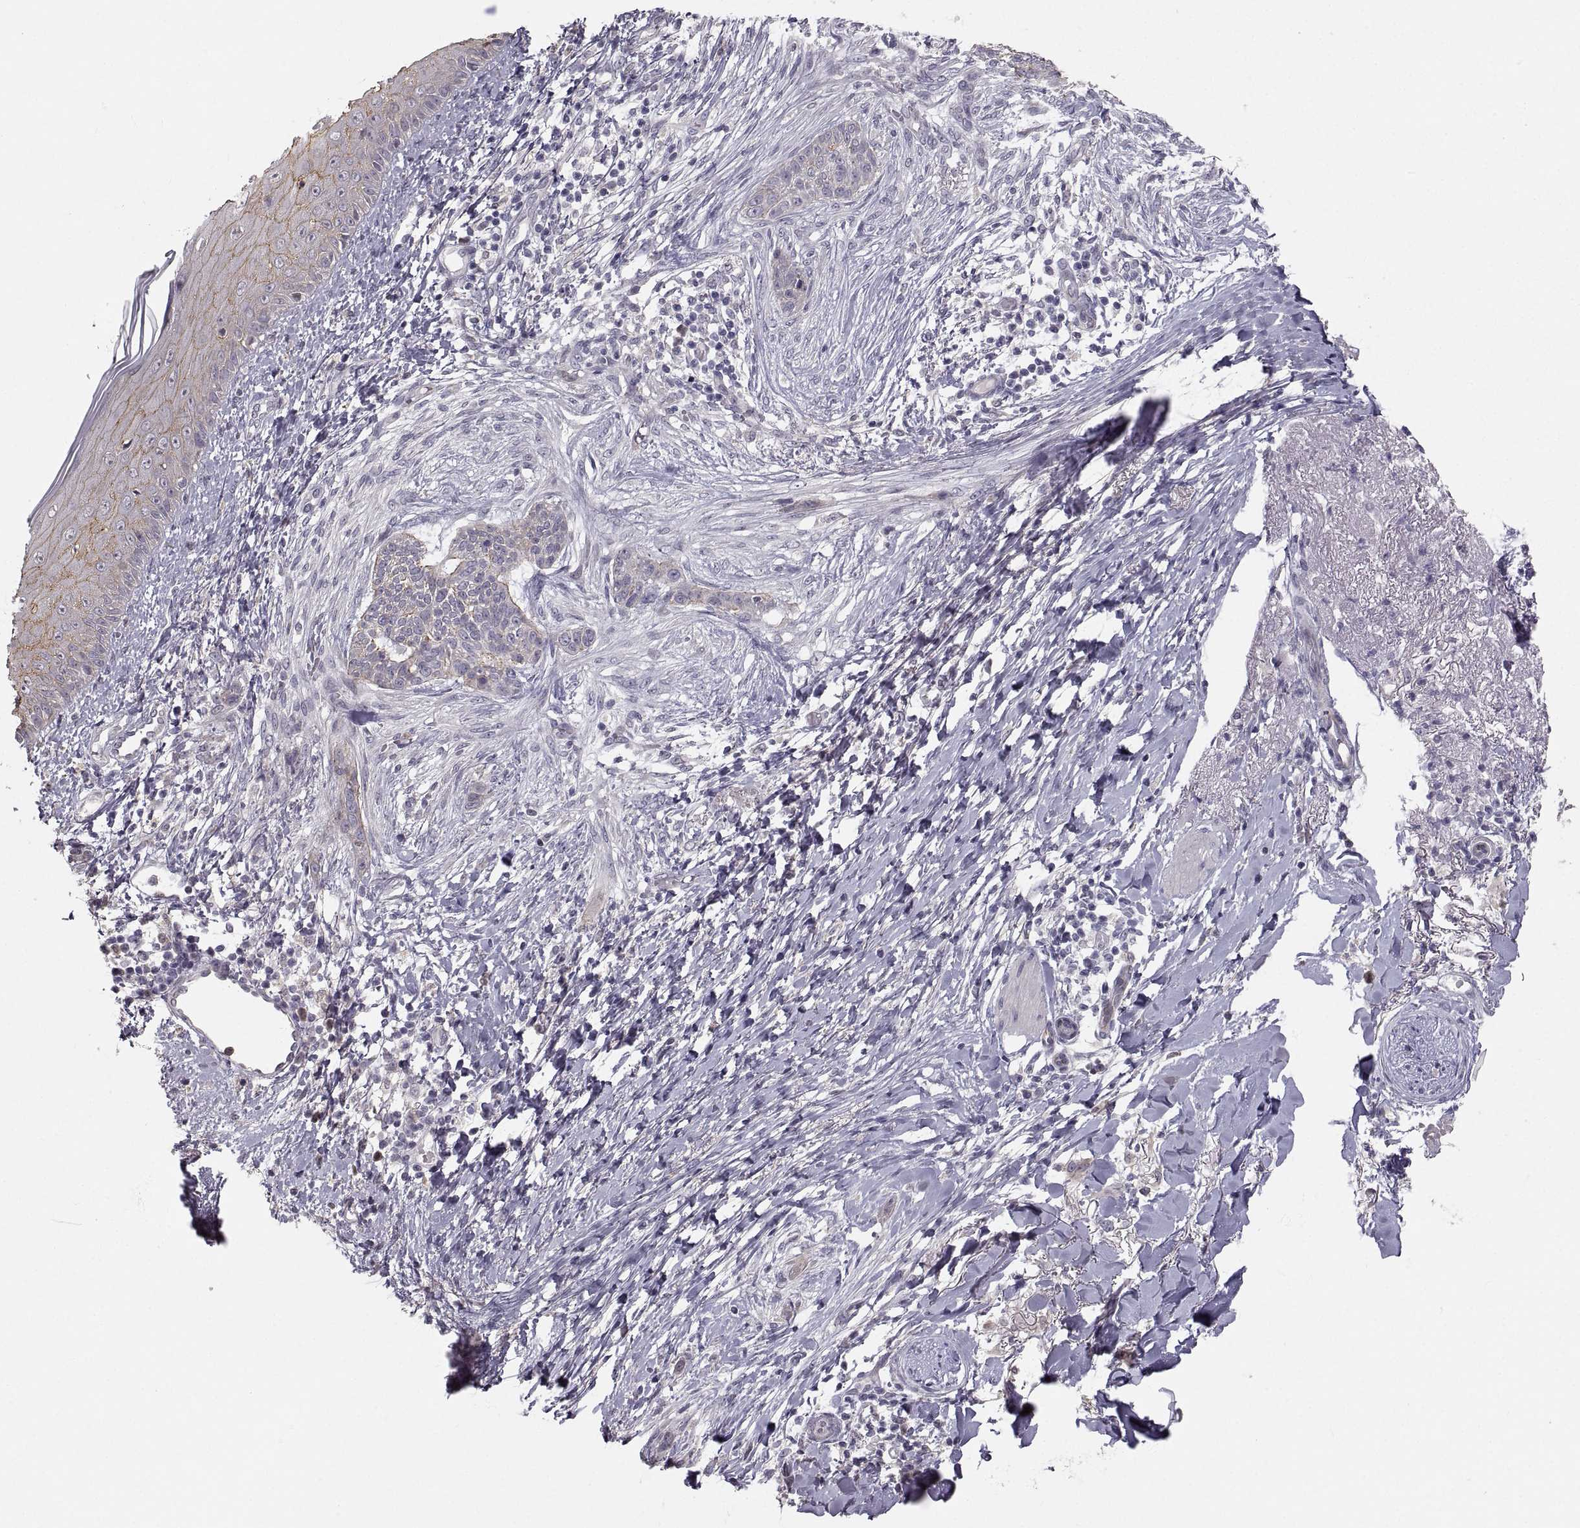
{"staining": {"intensity": "weak", "quantity": "<25%", "location": "cytoplasmic/membranous"}, "tissue": "skin cancer", "cell_type": "Tumor cells", "image_type": "cancer", "snomed": [{"axis": "morphology", "description": "Normal tissue, NOS"}, {"axis": "morphology", "description": "Basal cell carcinoma"}, {"axis": "topography", "description": "Skin"}], "caption": "An immunohistochemistry image of basal cell carcinoma (skin) is shown. There is no staining in tumor cells of basal cell carcinoma (skin).", "gene": "ZNF185", "patient": {"sex": "male", "age": 84}}